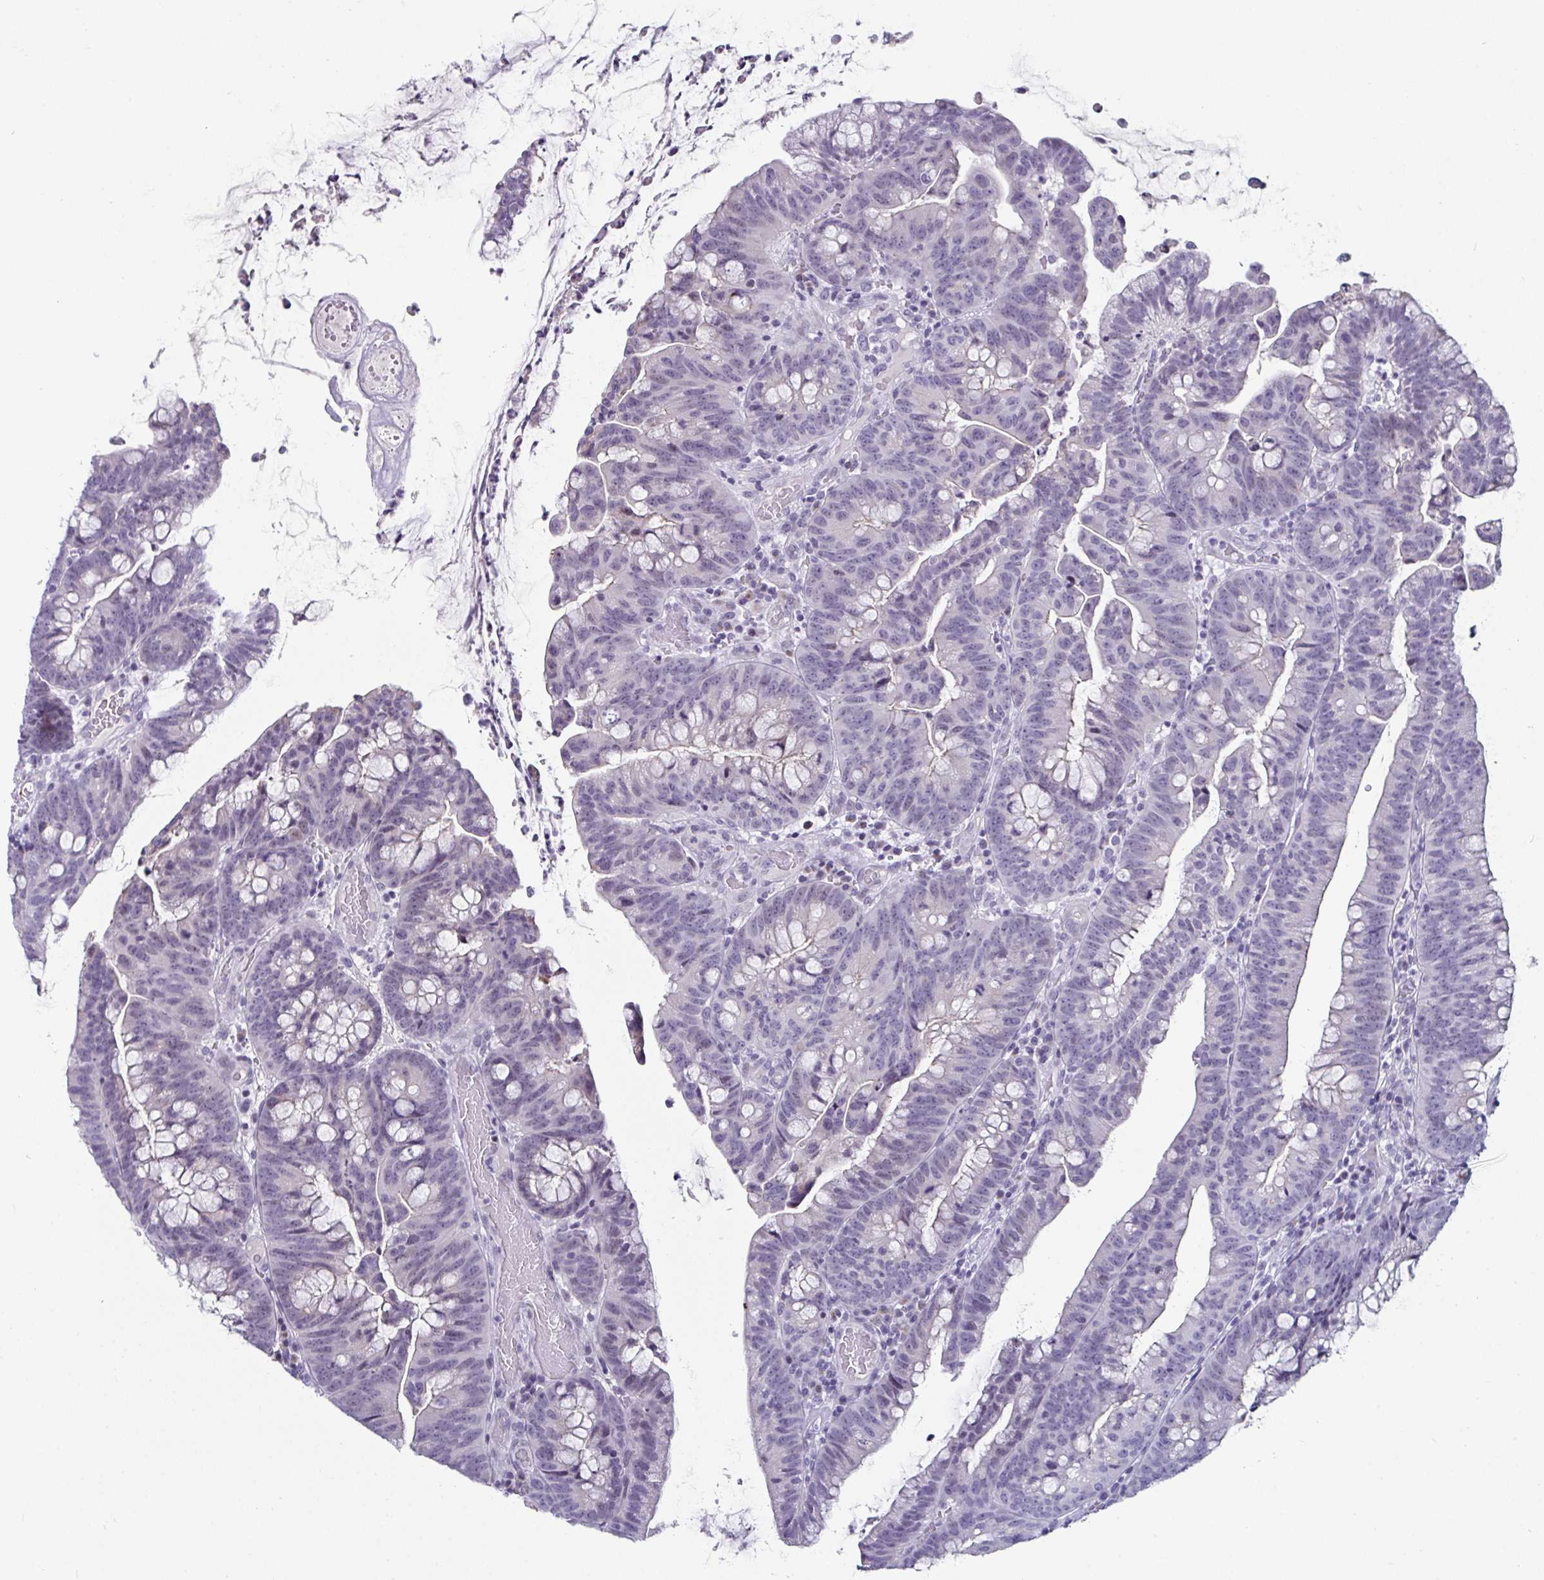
{"staining": {"intensity": "negative", "quantity": "none", "location": "none"}, "tissue": "colorectal cancer", "cell_type": "Tumor cells", "image_type": "cancer", "snomed": [{"axis": "morphology", "description": "Adenocarcinoma, NOS"}, {"axis": "topography", "description": "Colon"}], "caption": "High magnification brightfield microscopy of colorectal cancer (adenocarcinoma) stained with DAB (3,3'-diaminobenzidine) (brown) and counterstained with hematoxylin (blue): tumor cells show no significant positivity.", "gene": "VSIG10L", "patient": {"sex": "male", "age": 62}}